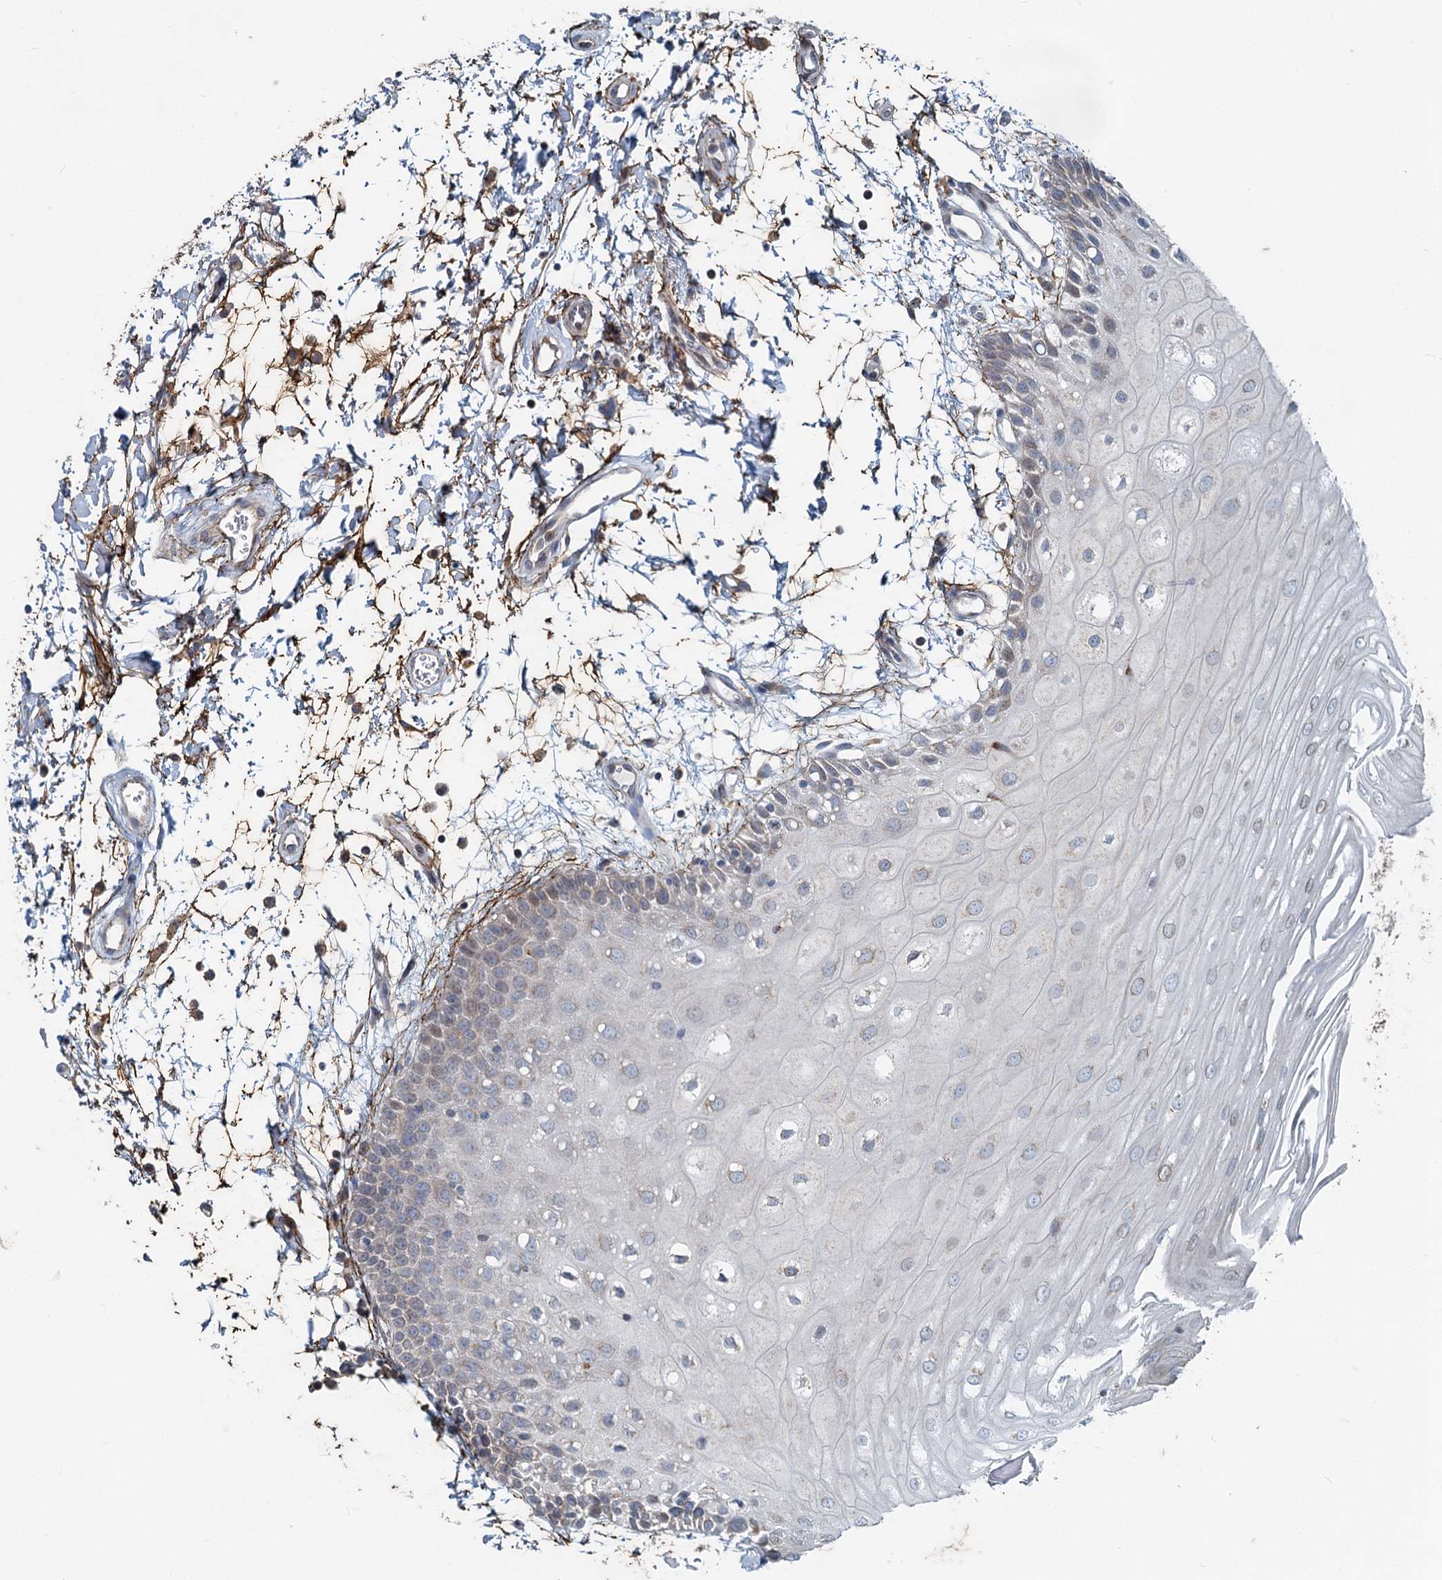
{"staining": {"intensity": "weak", "quantity": "<25%", "location": "cytoplasmic/membranous"}, "tissue": "oral mucosa", "cell_type": "Squamous epithelial cells", "image_type": "normal", "snomed": [{"axis": "morphology", "description": "Normal tissue, NOS"}, {"axis": "topography", "description": "Oral tissue"}, {"axis": "topography", "description": "Tounge, NOS"}], "caption": "DAB immunohistochemical staining of benign oral mucosa exhibits no significant positivity in squamous epithelial cells. (DAB (3,3'-diaminobenzidine) immunohistochemistry (IHC), high magnification).", "gene": "ADCY2", "patient": {"sex": "female", "age": 73}}